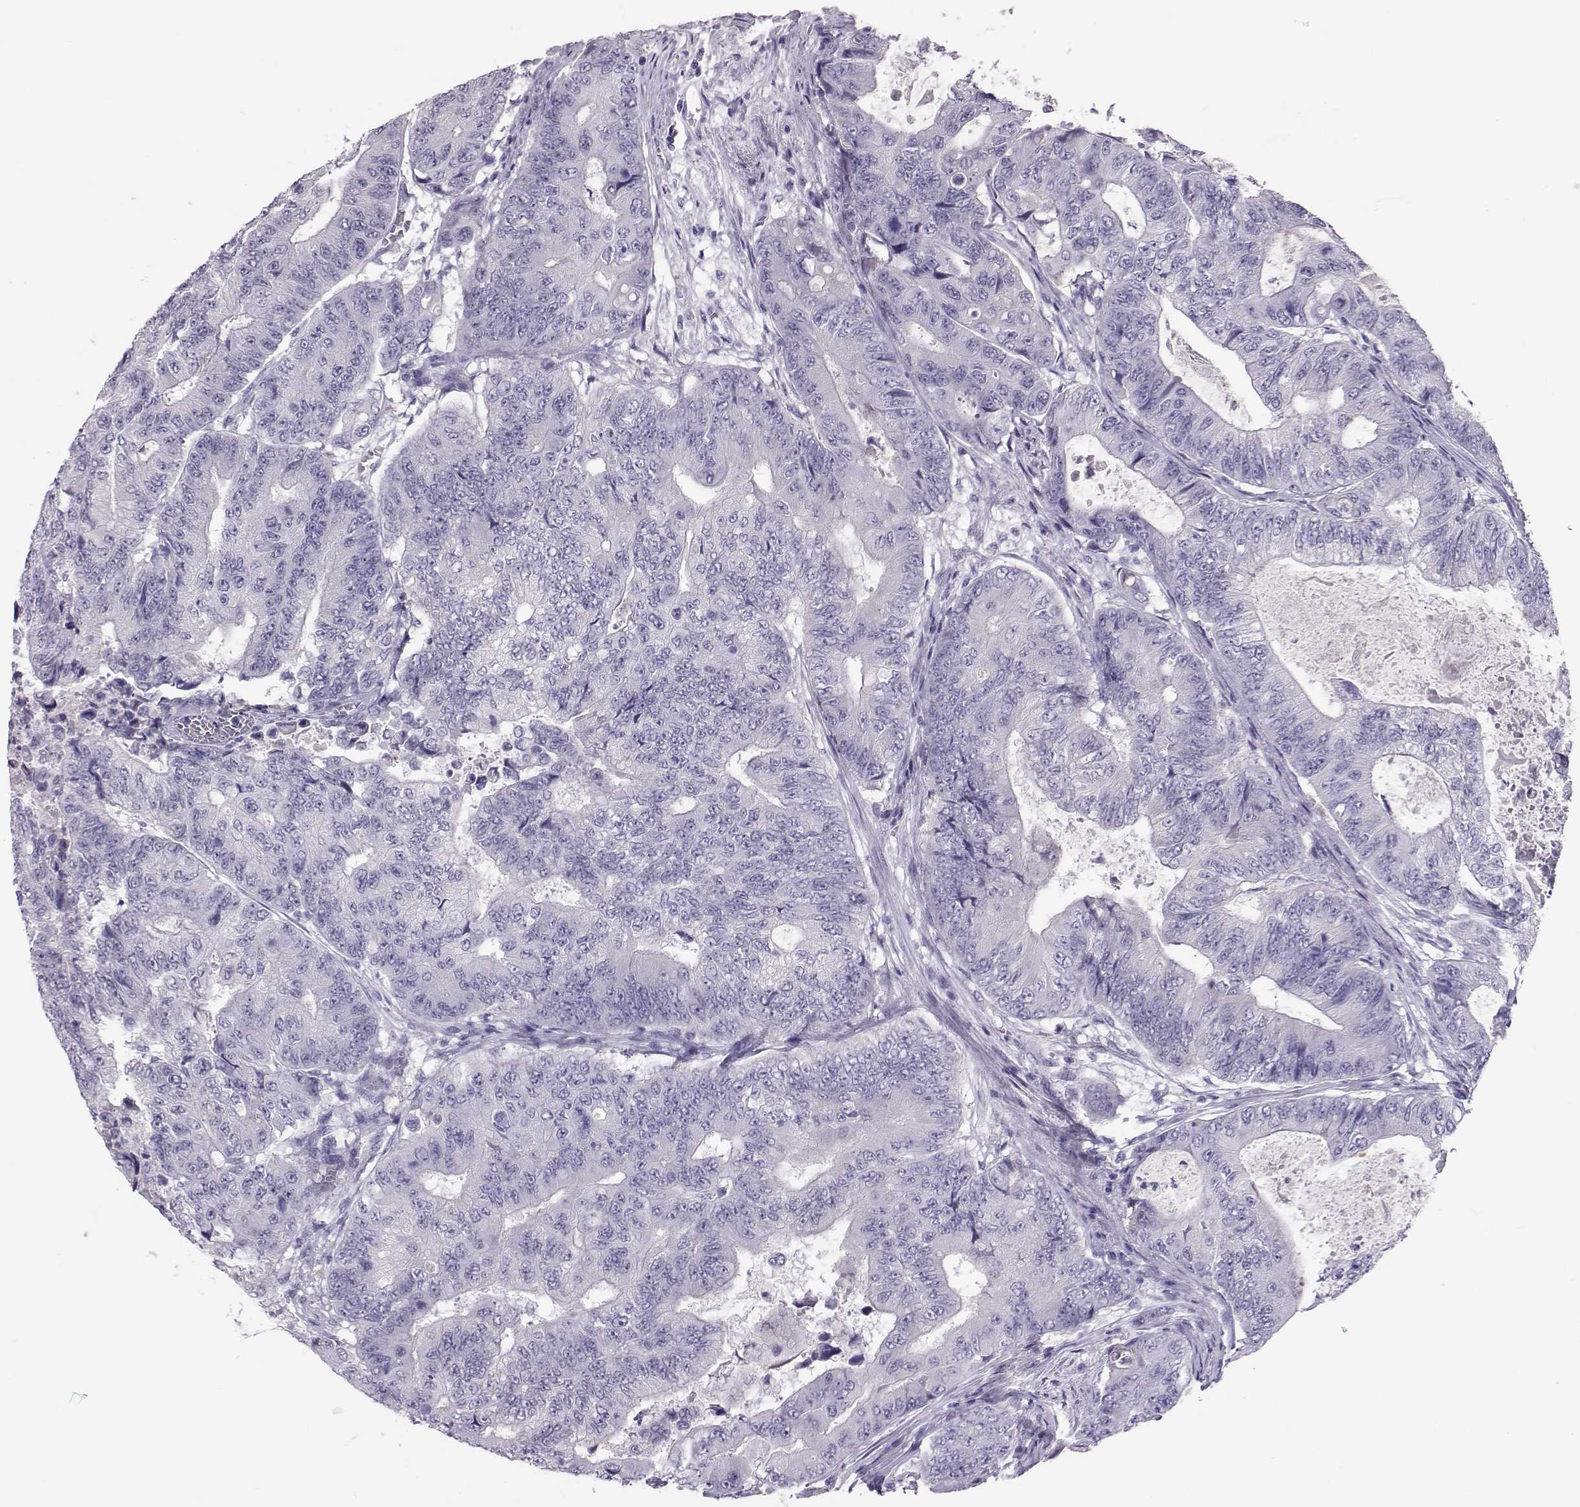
{"staining": {"intensity": "negative", "quantity": "none", "location": "none"}, "tissue": "colorectal cancer", "cell_type": "Tumor cells", "image_type": "cancer", "snomed": [{"axis": "morphology", "description": "Adenocarcinoma, NOS"}, {"axis": "topography", "description": "Colon"}], "caption": "Photomicrograph shows no protein expression in tumor cells of colorectal cancer tissue.", "gene": "DNAAF1", "patient": {"sex": "female", "age": 48}}